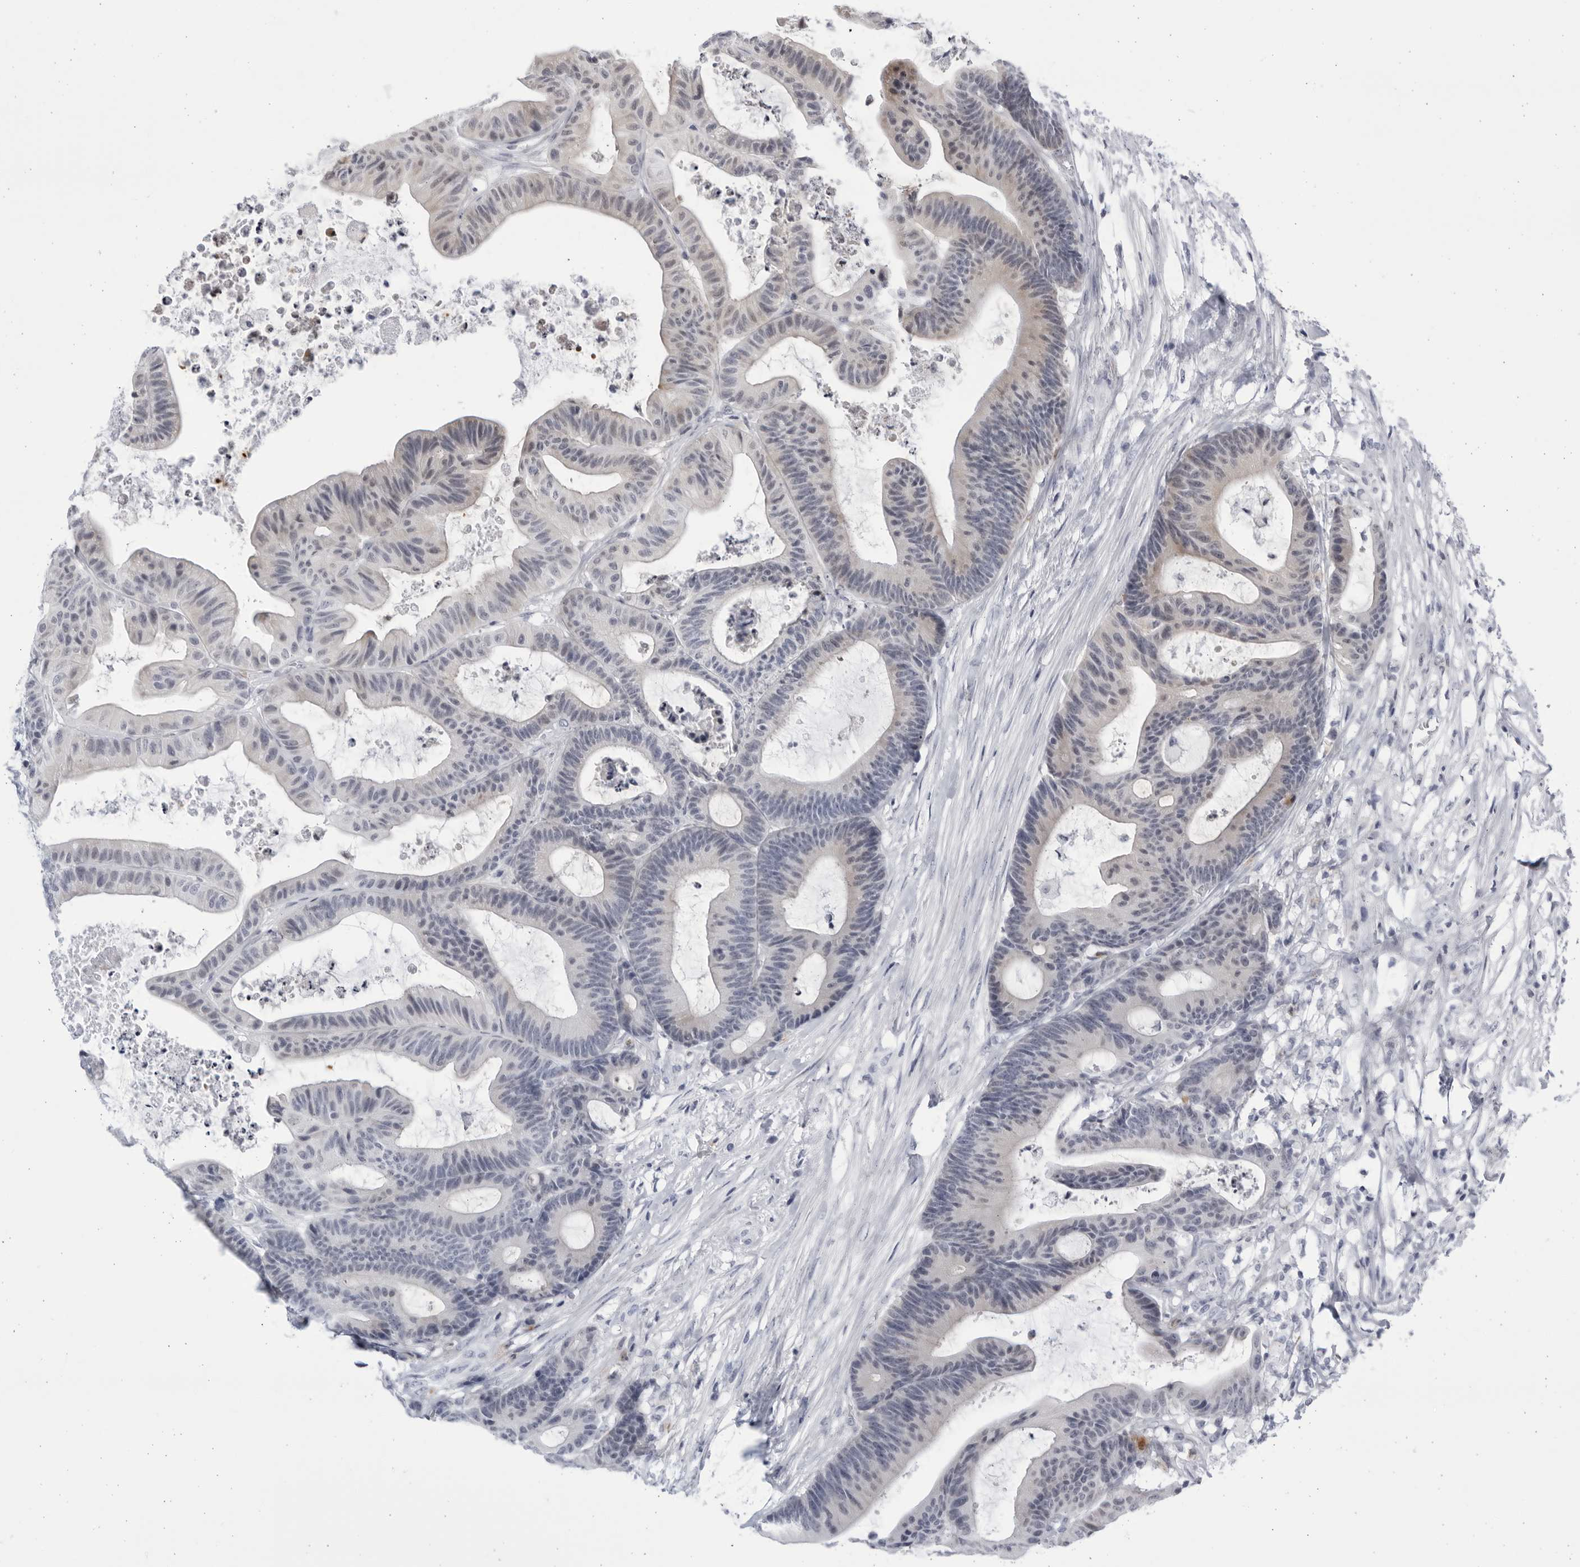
{"staining": {"intensity": "negative", "quantity": "none", "location": "none"}, "tissue": "colorectal cancer", "cell_type": "Tumor cells", "image_type": "cancer", "snomed": [{"axis": "morphology", "description": "Adenocarcinoma, NOS"}, {"axis": "topography", "description": "Colon"}], "caption": "An immunohistochemistry (IHC) photomicrograph of adenocarcinoma (colorectal) is shown. There is no staining in tumor cells of adenocarcinoma (colorectal).", "gene": "CCDC181", "patient": {"sex": "female", "age": 84}}